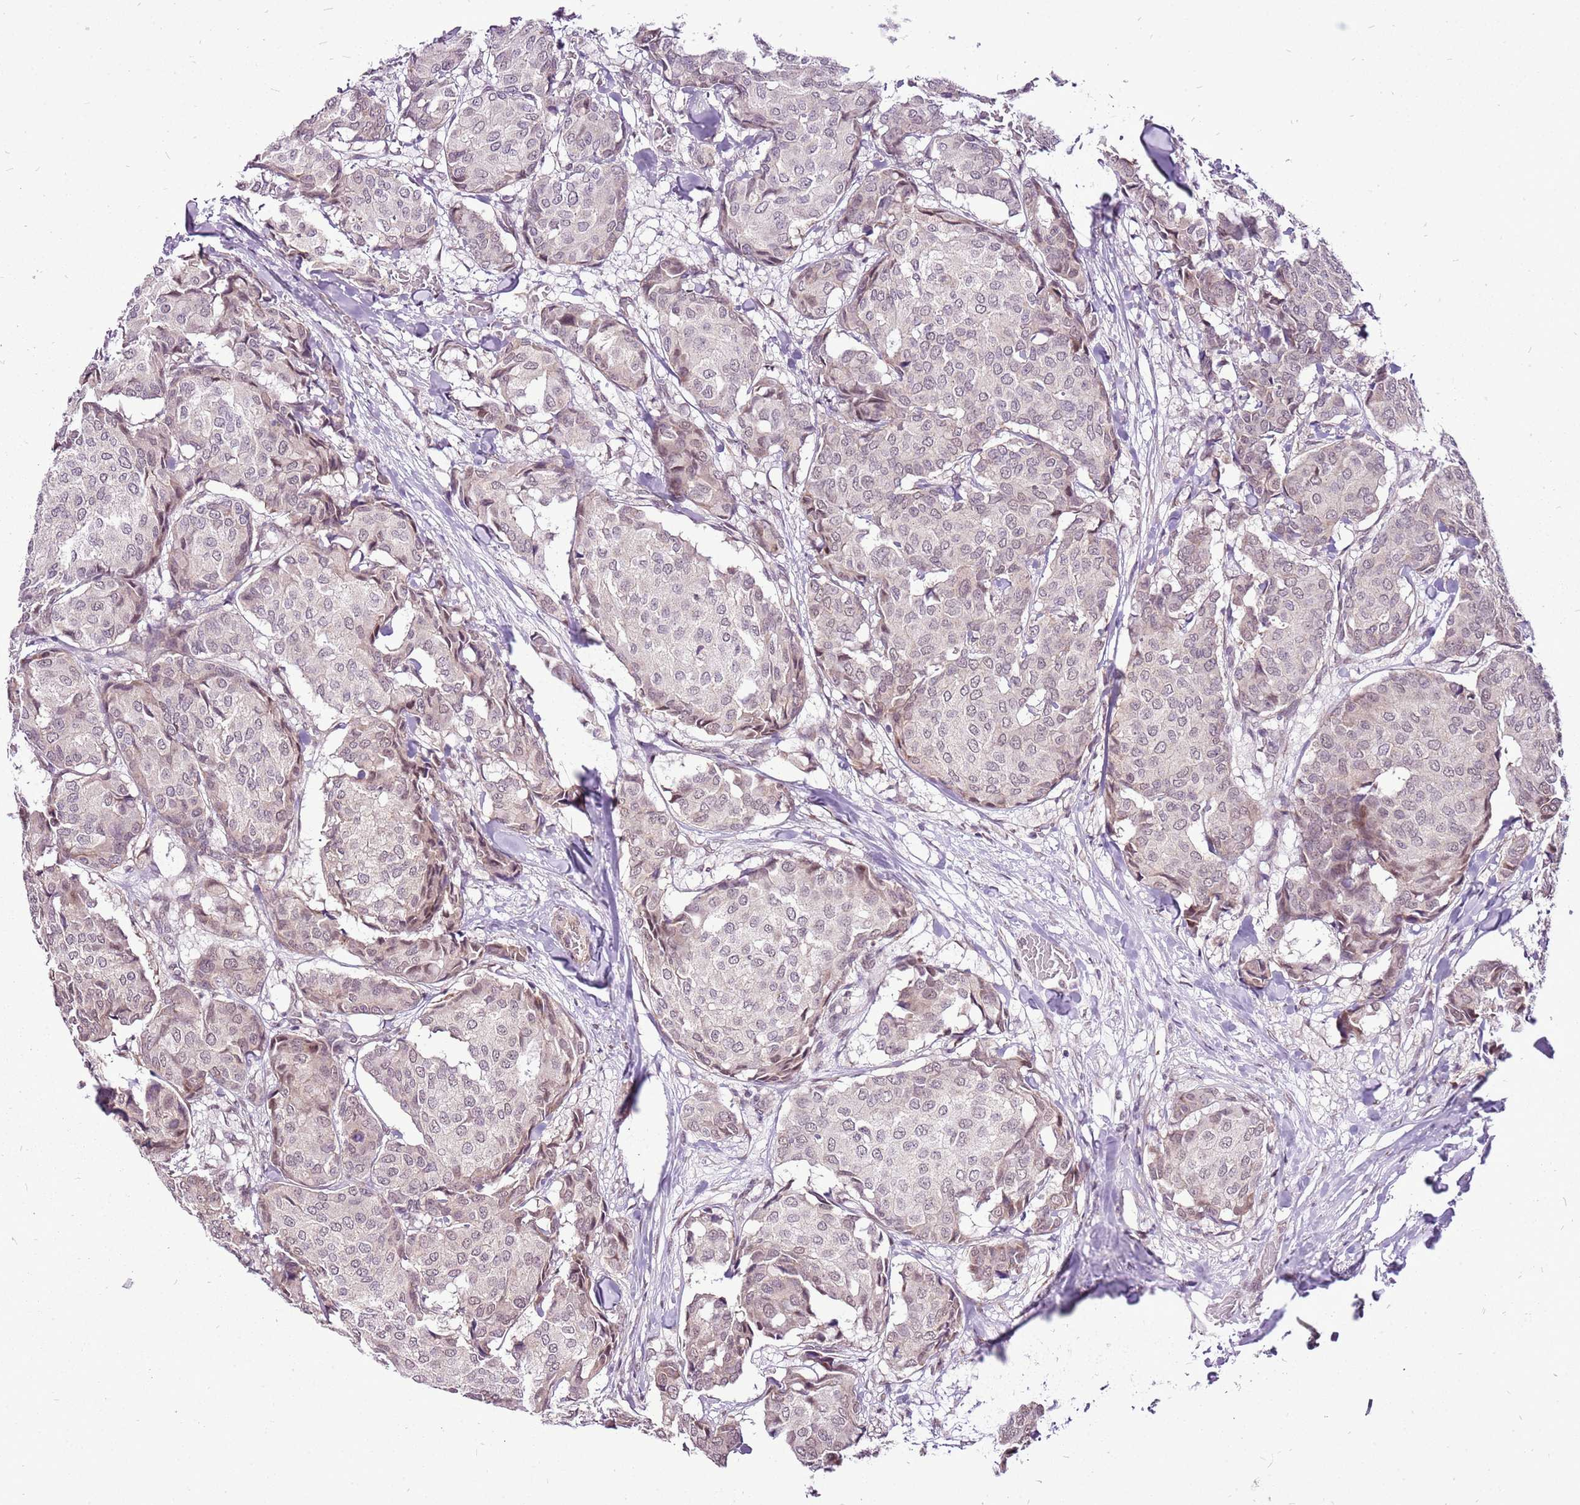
{"staining": {"intensity": "negative", "quantity": "none", "location": "none"}, "tissue": "breast cancer", "cell_type": "Tumor cells", "image_type": "cancer", "snomed": [{"axis": "morphology", "description": "Duct carcinoma"}, {"axis": "topography", "description": "Breast"}], "caption": "This image is of invasive ductal carcinoma (breast) stained with immunohistochemistry to label a protein in brown with the nuclei are counter-stained blue. There is no expression in tumor cells. (Brightfield microscopy of DAB (3,3'-diaminobenzidine) immunohistochemistry (IHC) at high magnification).", "gene": "CCDC166", "patient": {"sex": "female", "age": 75}}